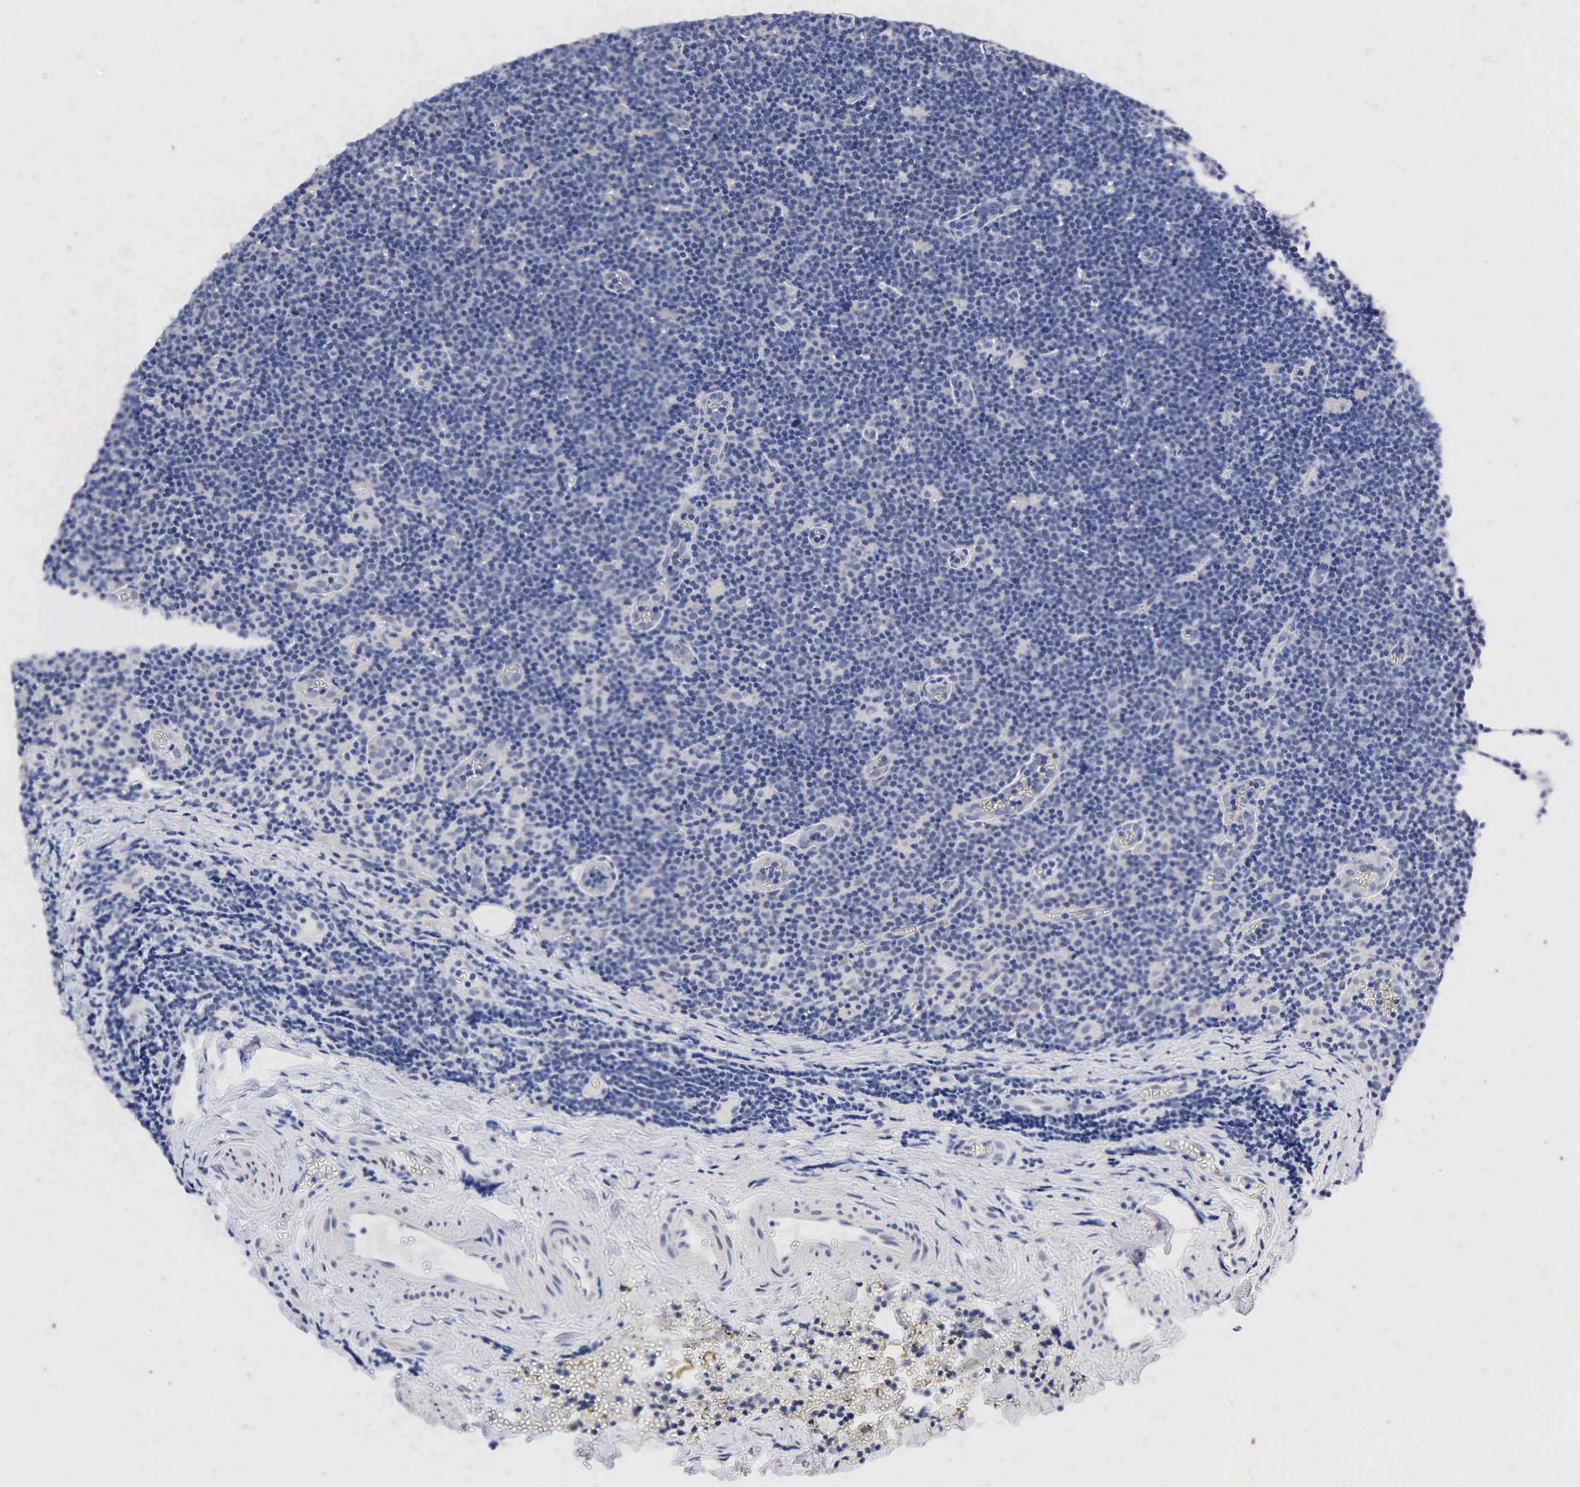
{"staining": {"intensity": "negative", "quantity": "none", "location": "none"}, "tissue": "lymphoma", "cell_type": "Tumor cells", "image_type": "cancer", "snomed": [{"axis": "morphology", "description": "Malignant lymphoma, non-Hodgkin's type, Low grade"}, {"axis": "topography", "description": "Lymph node"}], "caption": "Human lymphoma stained for a protein using immunohistochemistry demonstrates no expression in tumor cells.", "gene": "PGR", "patient": {"sex": "male", "age": 57}}